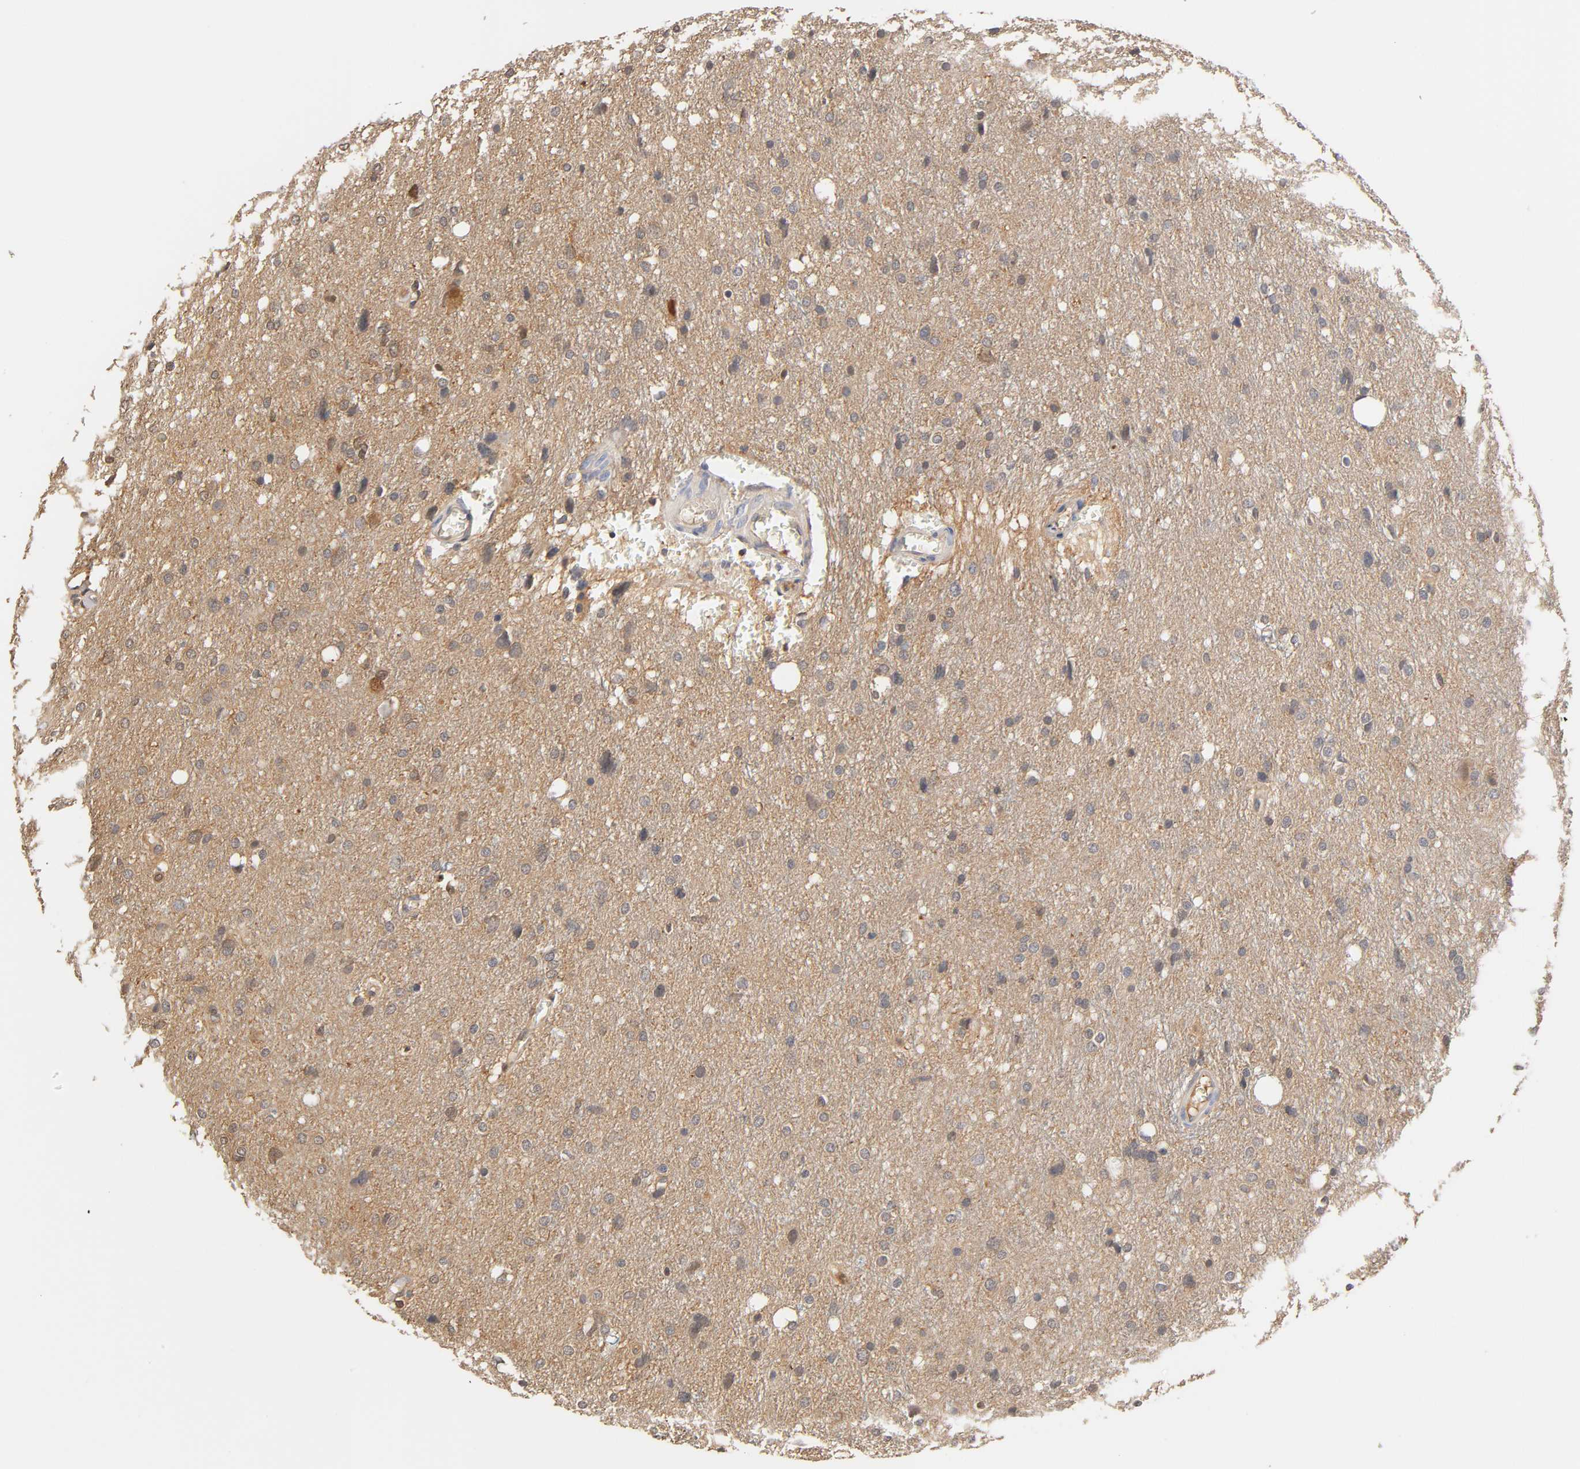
{"staining": {"intensity": "negative", "quantity": "none", "location": "none"}, "tissue": "glioma", "cell_type": "Tumor cells", "image_type": "cancer", "snomed": [{"axis": "morphology", "description": "Glioma, malignant, High grade"}, {"axis": "topography", "description": "Brain"}], "caption": "Protein analysis of malignant high-grade glioma shows no significant expression in tumor cells.", "gene": "ALDOA", "patient": {"sex": "female", "age": 59}}